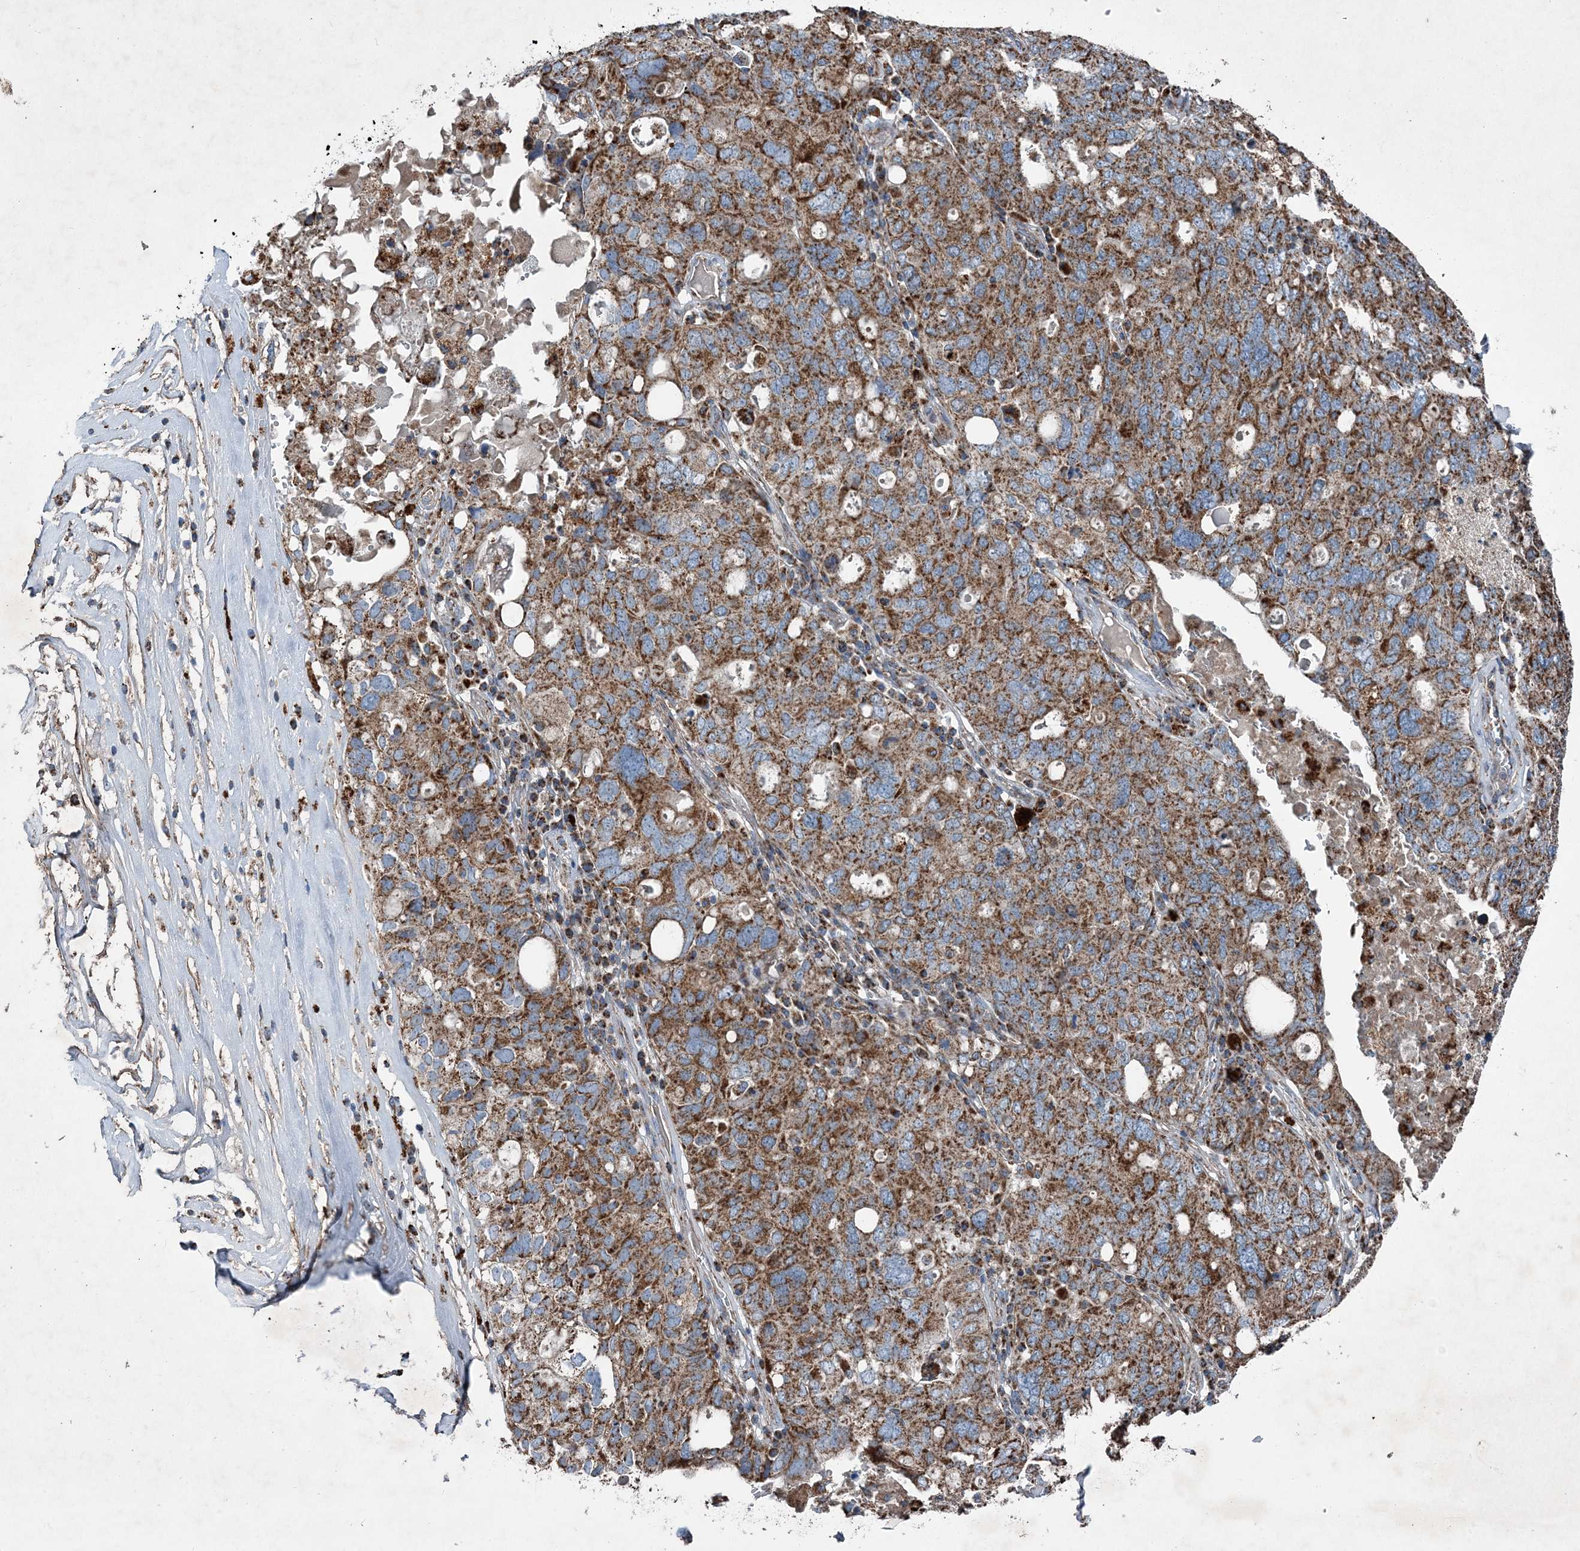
{"staining": {"intensity": "moderate", "quantity": ">75%", "location": "cytoplasmic/membranous"}, "tissue": "ovarian cancer", "cell_type": "Tumor cells", "image_type": "cancer", "snomed": [{"axis": "morphology", "description": "Carcinoma, endometroid"}, {"axis": "topography", "description": "Ovary"}], "caption": "Ovarian cancer (endometroid carcinoma) stained with a protein marker reveals moderate staining in tumor cells.", "gene": "SPAG16", "patient": {"sex": "female", "age": 62}}